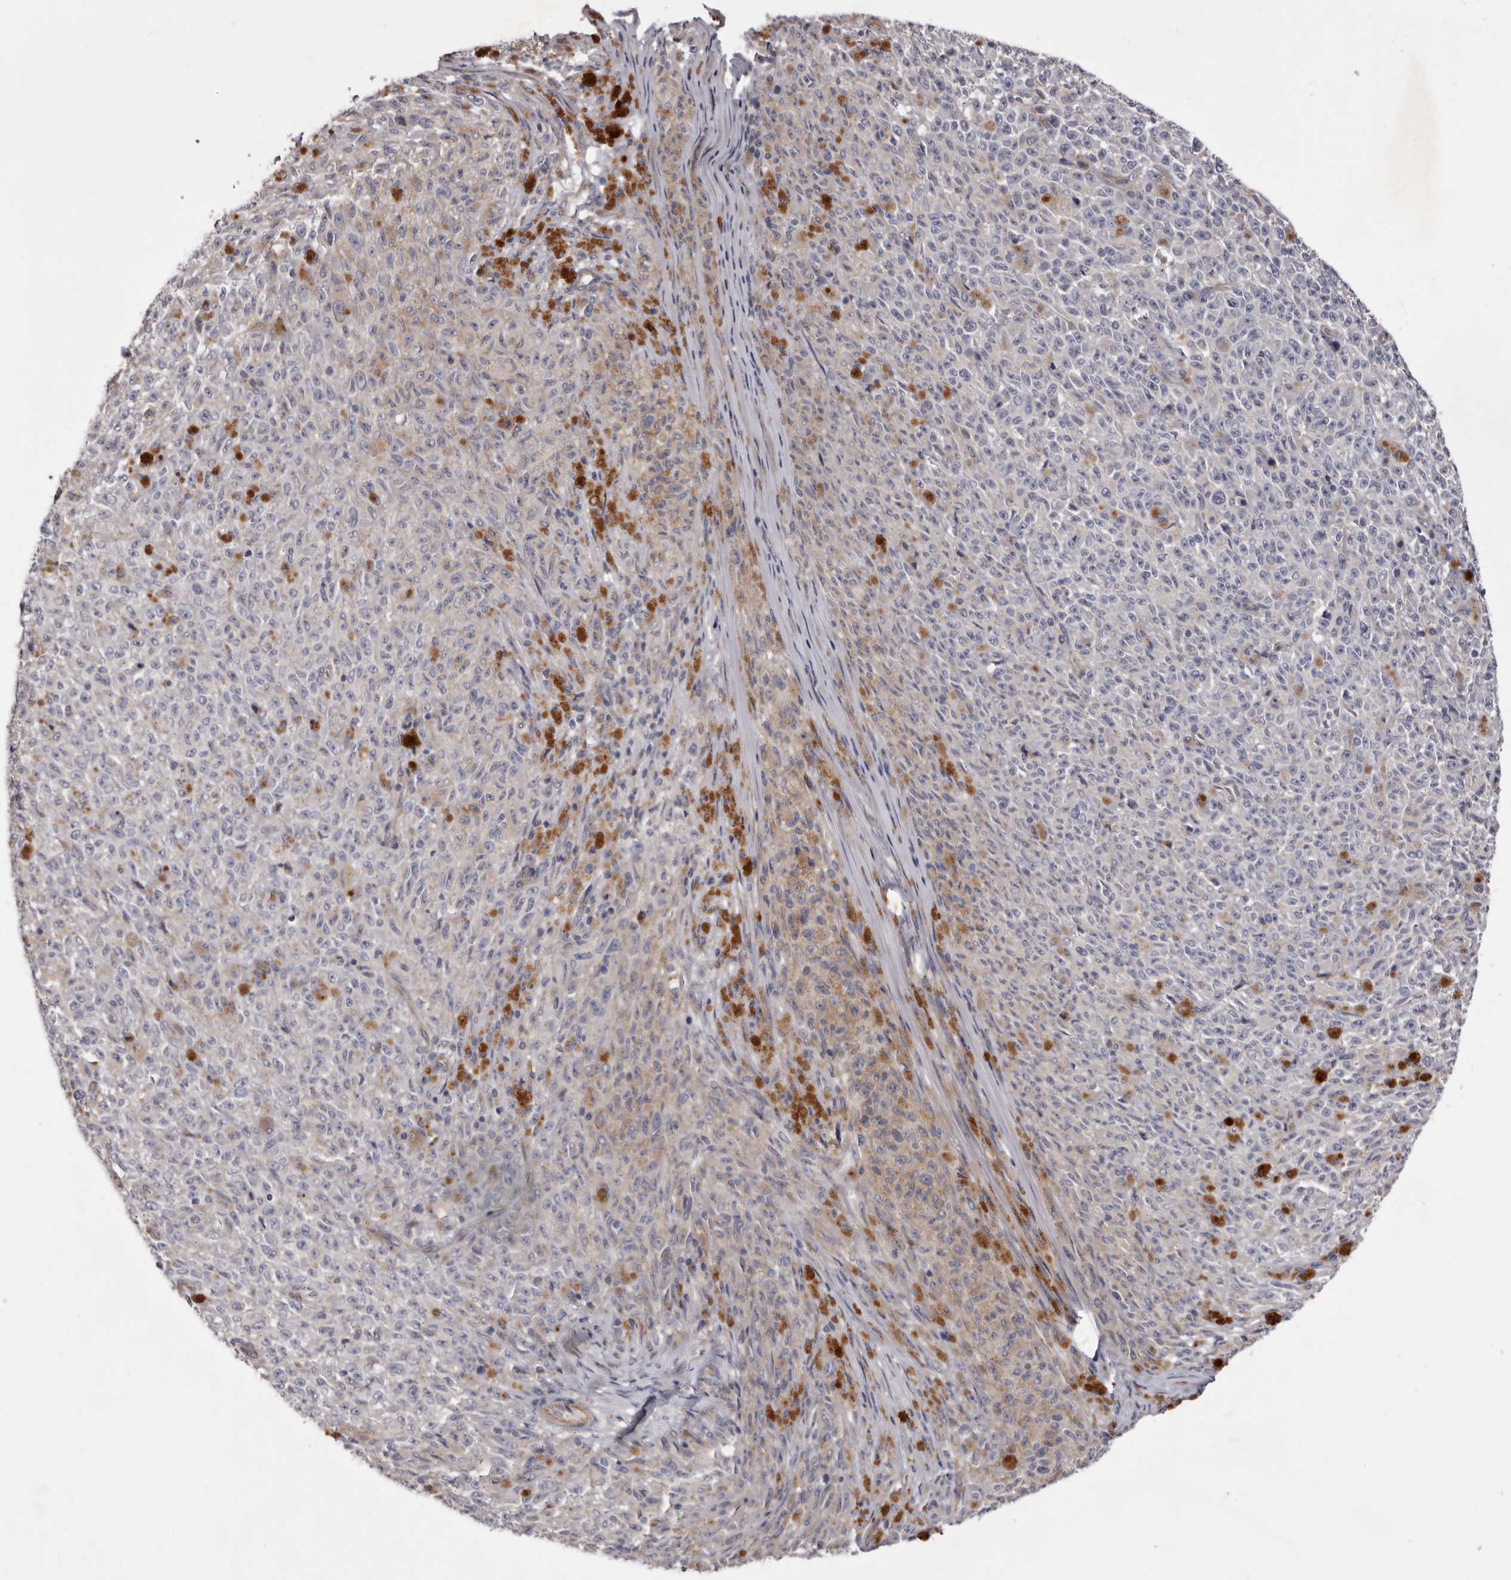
{"staining": {"intensity": "negative", "quantity": "none", "location": "none"}, "tissue": "melanoma", "cell_type": "Tumor cells", "image_type": "cancer", "snomed": [{"axis": "morphology", "description": "Malignant melanoma, NOS"}, {"axis": "topography", "description": "Skin"}], "caption": "A high-resolution micrograph shows immunohistochemistry staining of melanoma, which displays no significant positivity in tumor cells. (DAB (3,3'-diaminobenzidine) IHC visualized using brightfield microscopy, high magnification).", "gene": "PEG10", "patient": {"sex": "female", "age": 82}}